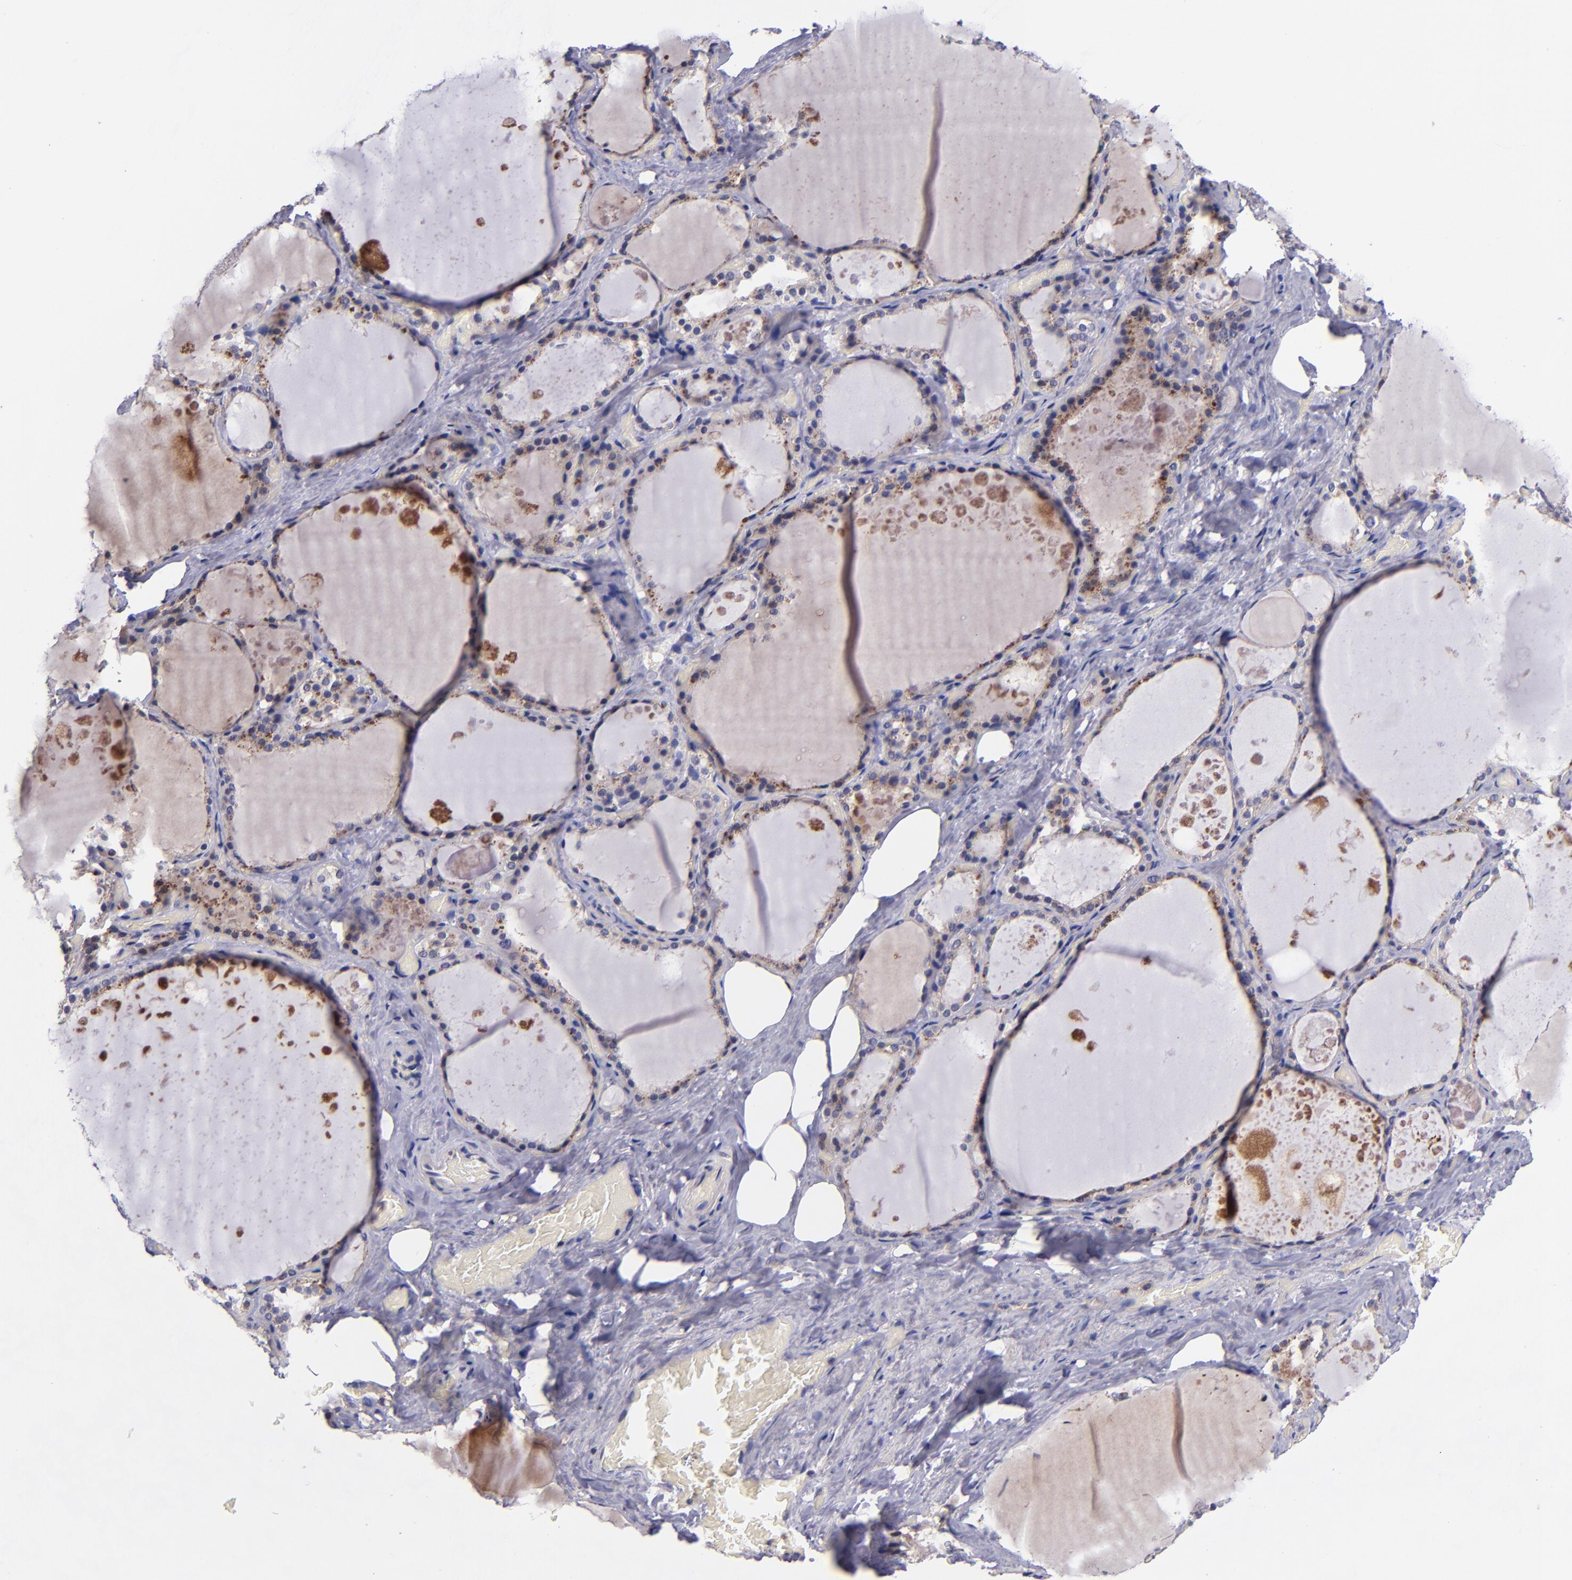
{"staining": {"intensity": "weak", "quantity": "25%-75%", "location": "cytoplasmic/membranous"}, "tissue": "thyroid gland", "cell_type": "Glandular cells", "image_type": "normal", "snomed": [{"axis": "morphology", "description": "Normal tissue, NOS"}, {"axis": "topography", "description": "Thyroid gland"}], "caption": "Protein analysis of normal thyroid gland demonstrates weak cytoplasmic/membranous positivity in about 25%-75% of glandular cells.", "gene": "RBP4", "patient": {"sex": "male", "age": 61}}